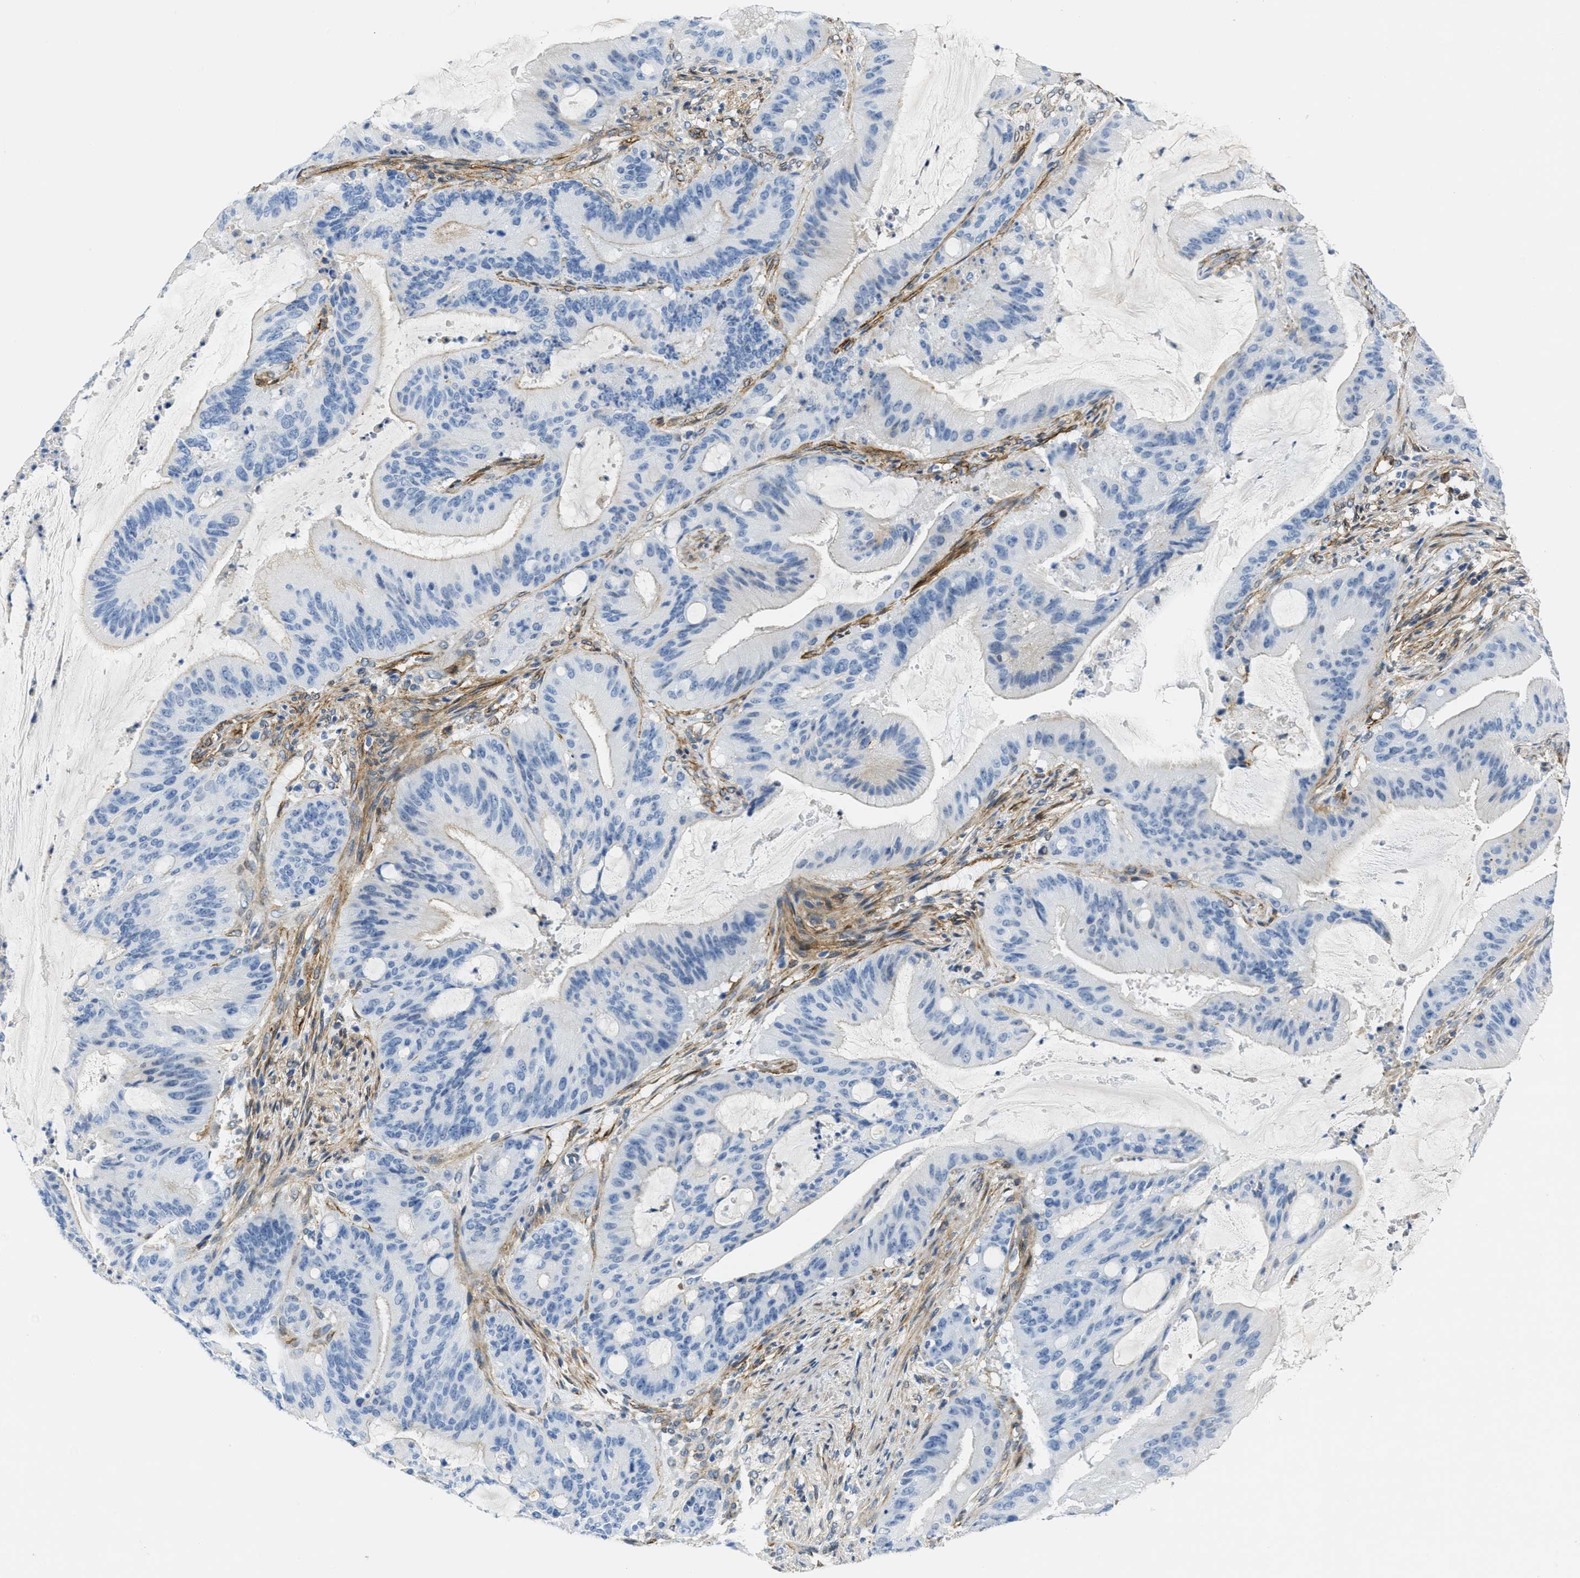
{"staining": {"intensity": "negative", "quantity": "none", "location": "none"}, "tissue": "liver cancer", "cell_type": "Tumor cells", "image_type": "cancer", "snomed": [{"axis": "morphology", "description": "Normal tissue, NOS"}, {"axis": "morphology", "description": "Cholangiocarcinoma"}, {"axis": "topography", "description": "Liver"}, {"axis": "topography", "description": "Peripheral nerve tissue"}], "caption": "A photomicrograph of human liver cancer is negative for staining in tumor cells. (Immunohistochemistry, brightfield microscopy, high magnification).", "gene": "NAB1", "patient": {"sex": "female", "age": 73}}